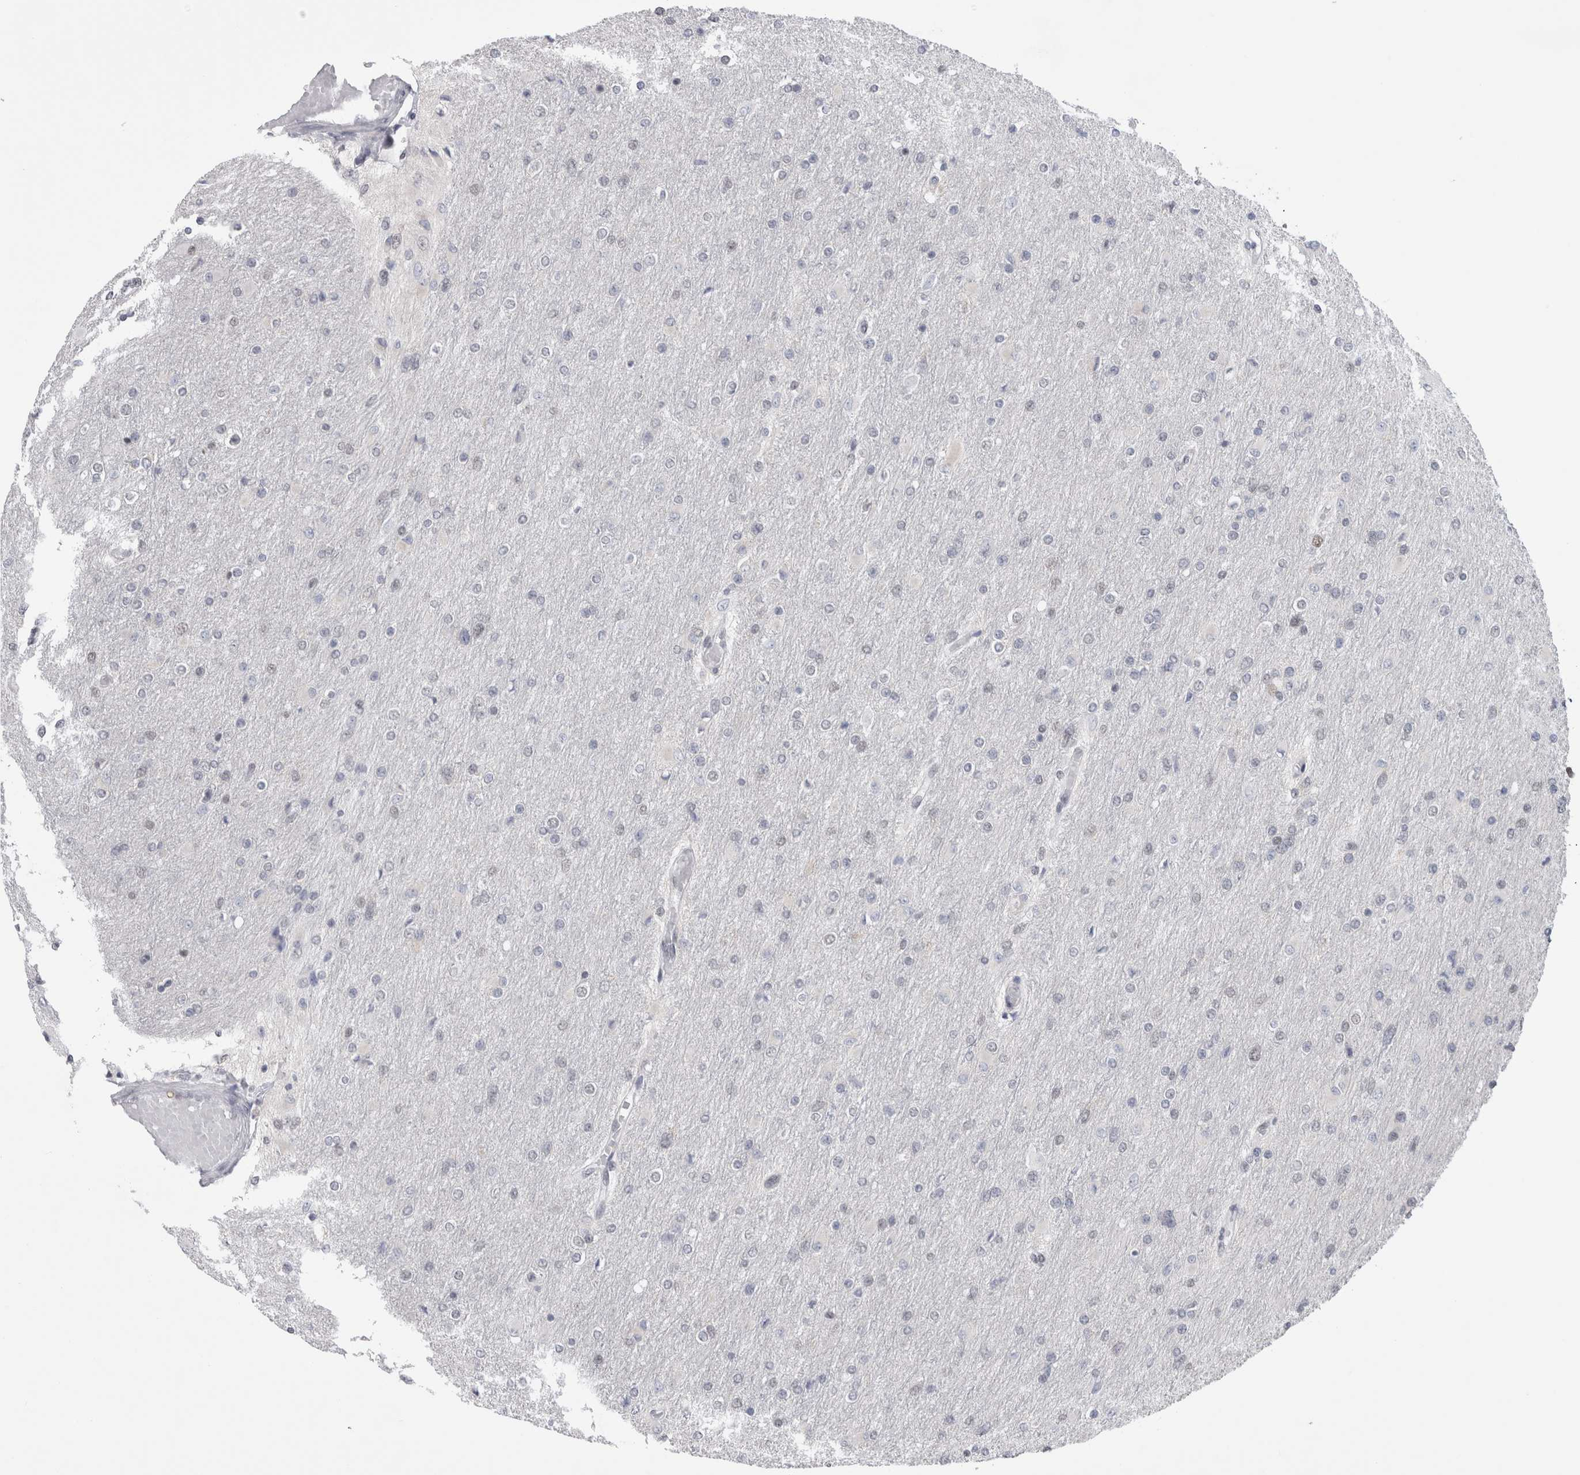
{"staining": {"intensity": "negative", "quantity": "none", "location": "none"}, "tissue": "glioma", "cell_type": "Tumor cells", "image_type": "cancer", "snomed": [{"axis": "morphology", "description": "Glioma, malignant, High grade"}, {"axis": "topography", "description": "Cerebral cortex"}], "caption": "The micrograph reveals no staining of tumor cells in glioma.", "gene": "API5", "patient": {"sex": "female", "age": 36}}